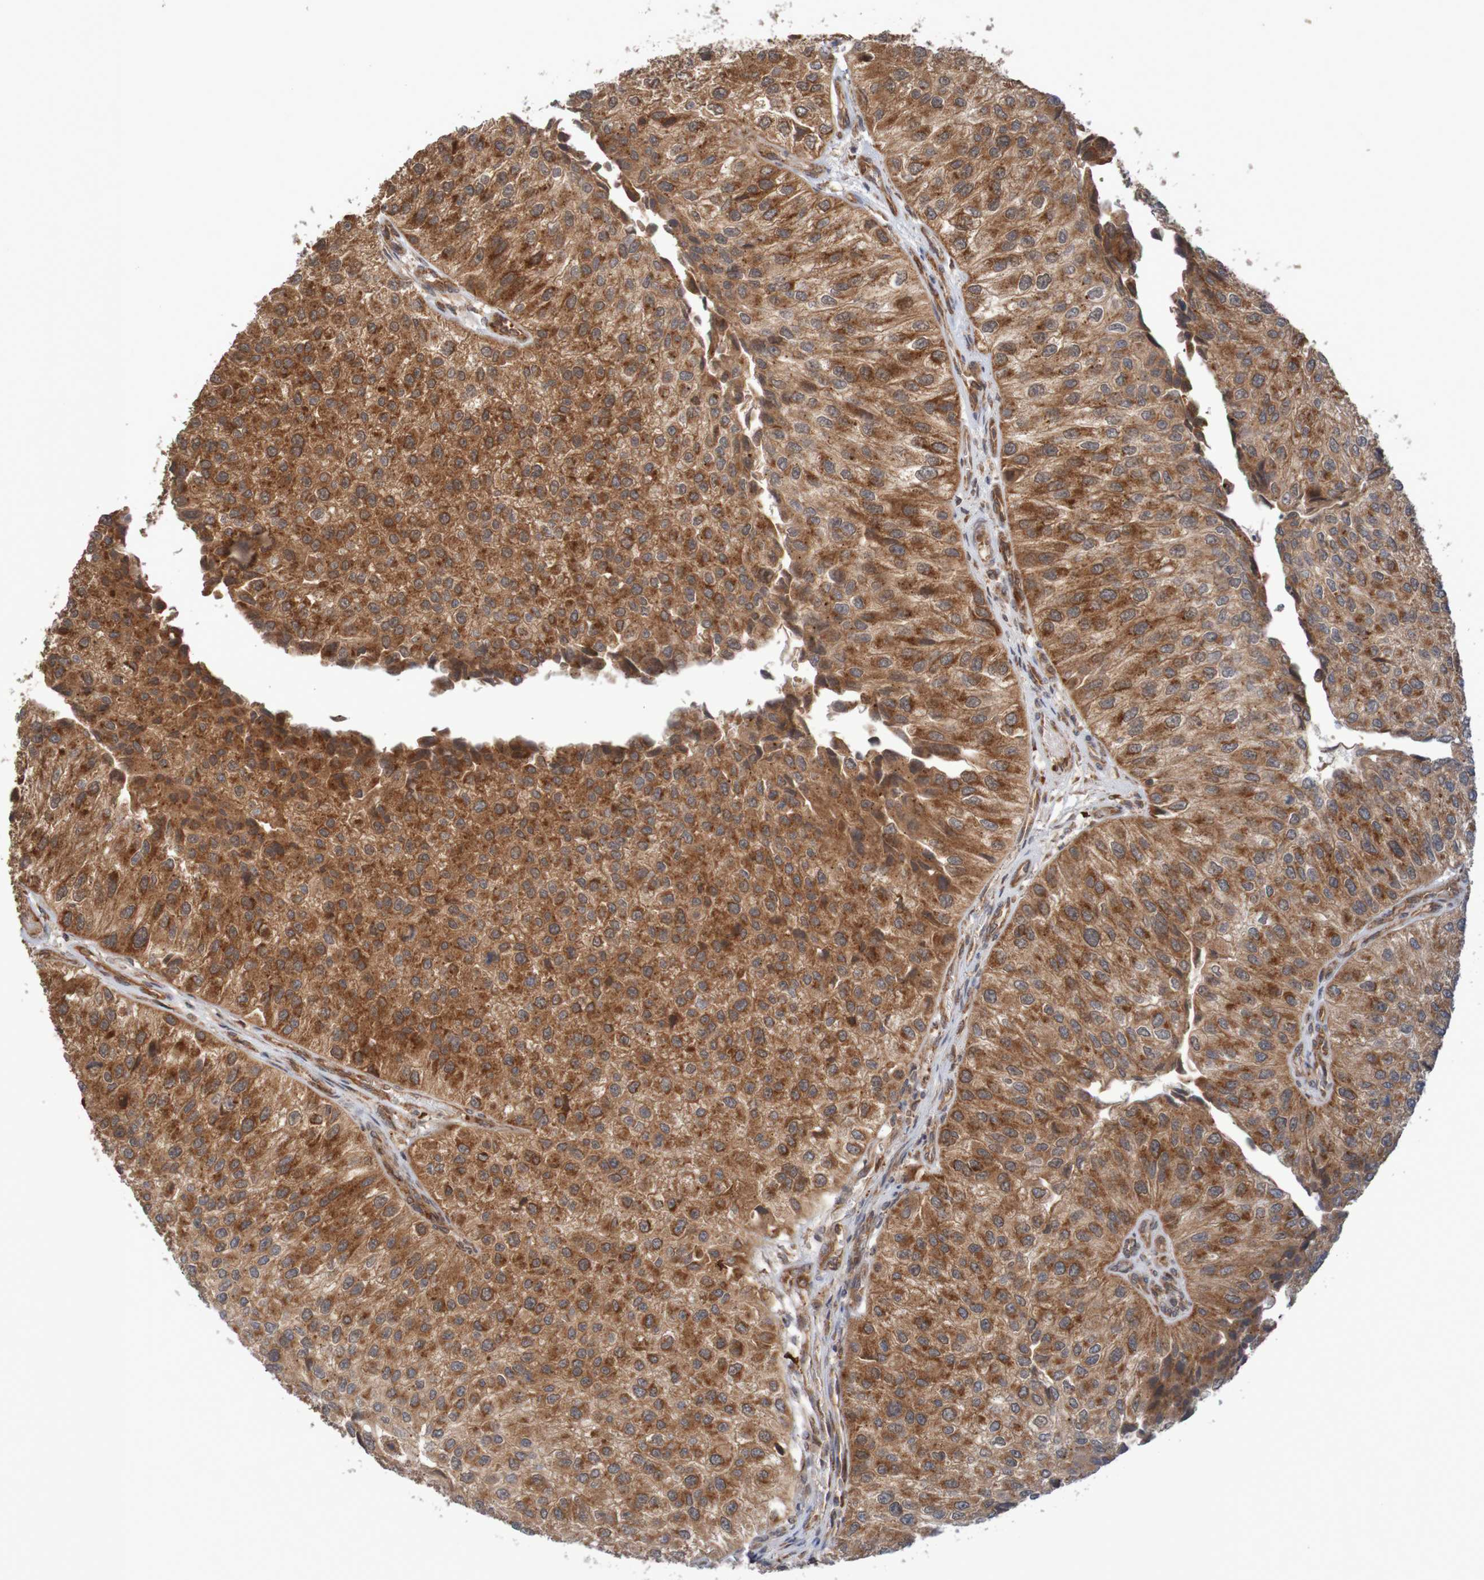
{"staining": {"intensity": "strong", "quantity": ">75%", "location": "cytoplasmic/membranous"}, "tissue": "urothelial cancer", "cell_type": "Tumor cells", "image_type": "cancer", "snomed": [{"axis": "morphology", "description": "Urothelial carcinoma, High grade"}, {"axis": "topography", "description": "Kidney"}, {"axis": "topography", "description": "Urinary bladder"}], "caption": "The micrograph exhibits a brown stain indicating the presence of a protein in the cytoplasmic/membranous of tumor cells in urothelial carcinoma (high-grade). (IHC, brightfield microscopy, high magnification).", "gene": "MRPL52", "patient": {"sex": "male", "age": 77}}